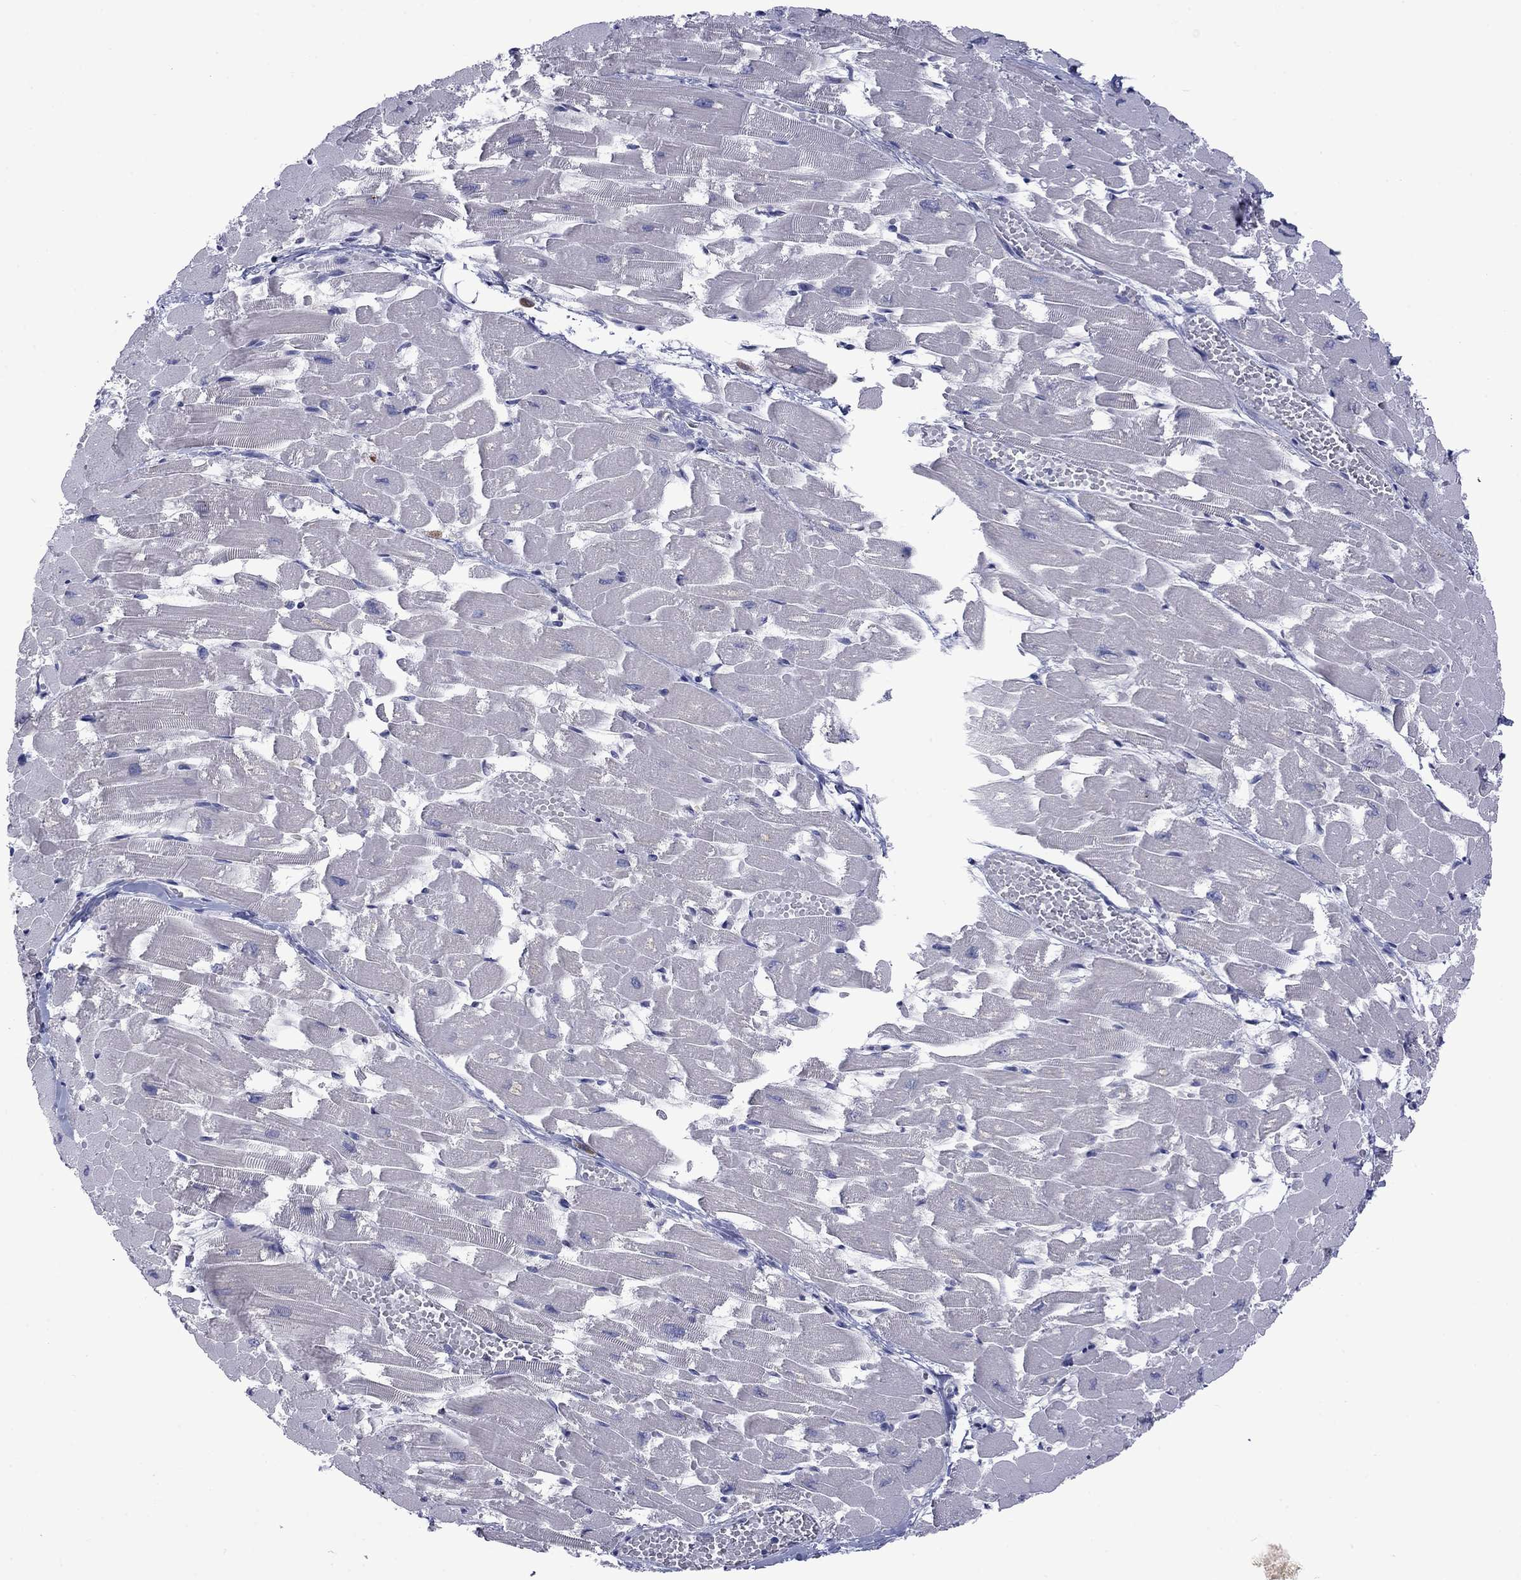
{"staining": {"intensity": "negative", "quantity": "none", "location": "none"}, "tissue": "heart muscle", "cell_type": "Cardiomyocytes", "image_type": "normal", "snomed": [{"axis": "morphology", "description": "Normal tissue, NOS"}, {"axis": "topography", "description": "Heart"}], "caption": "An immunohistochemistry photomicrograph of normal heart muscle is shown. There is no staining in cardiomyocytes of heart muscle.", "gene": "TMPRSS11A", "patient": {"sex": "female", "age": 52}}